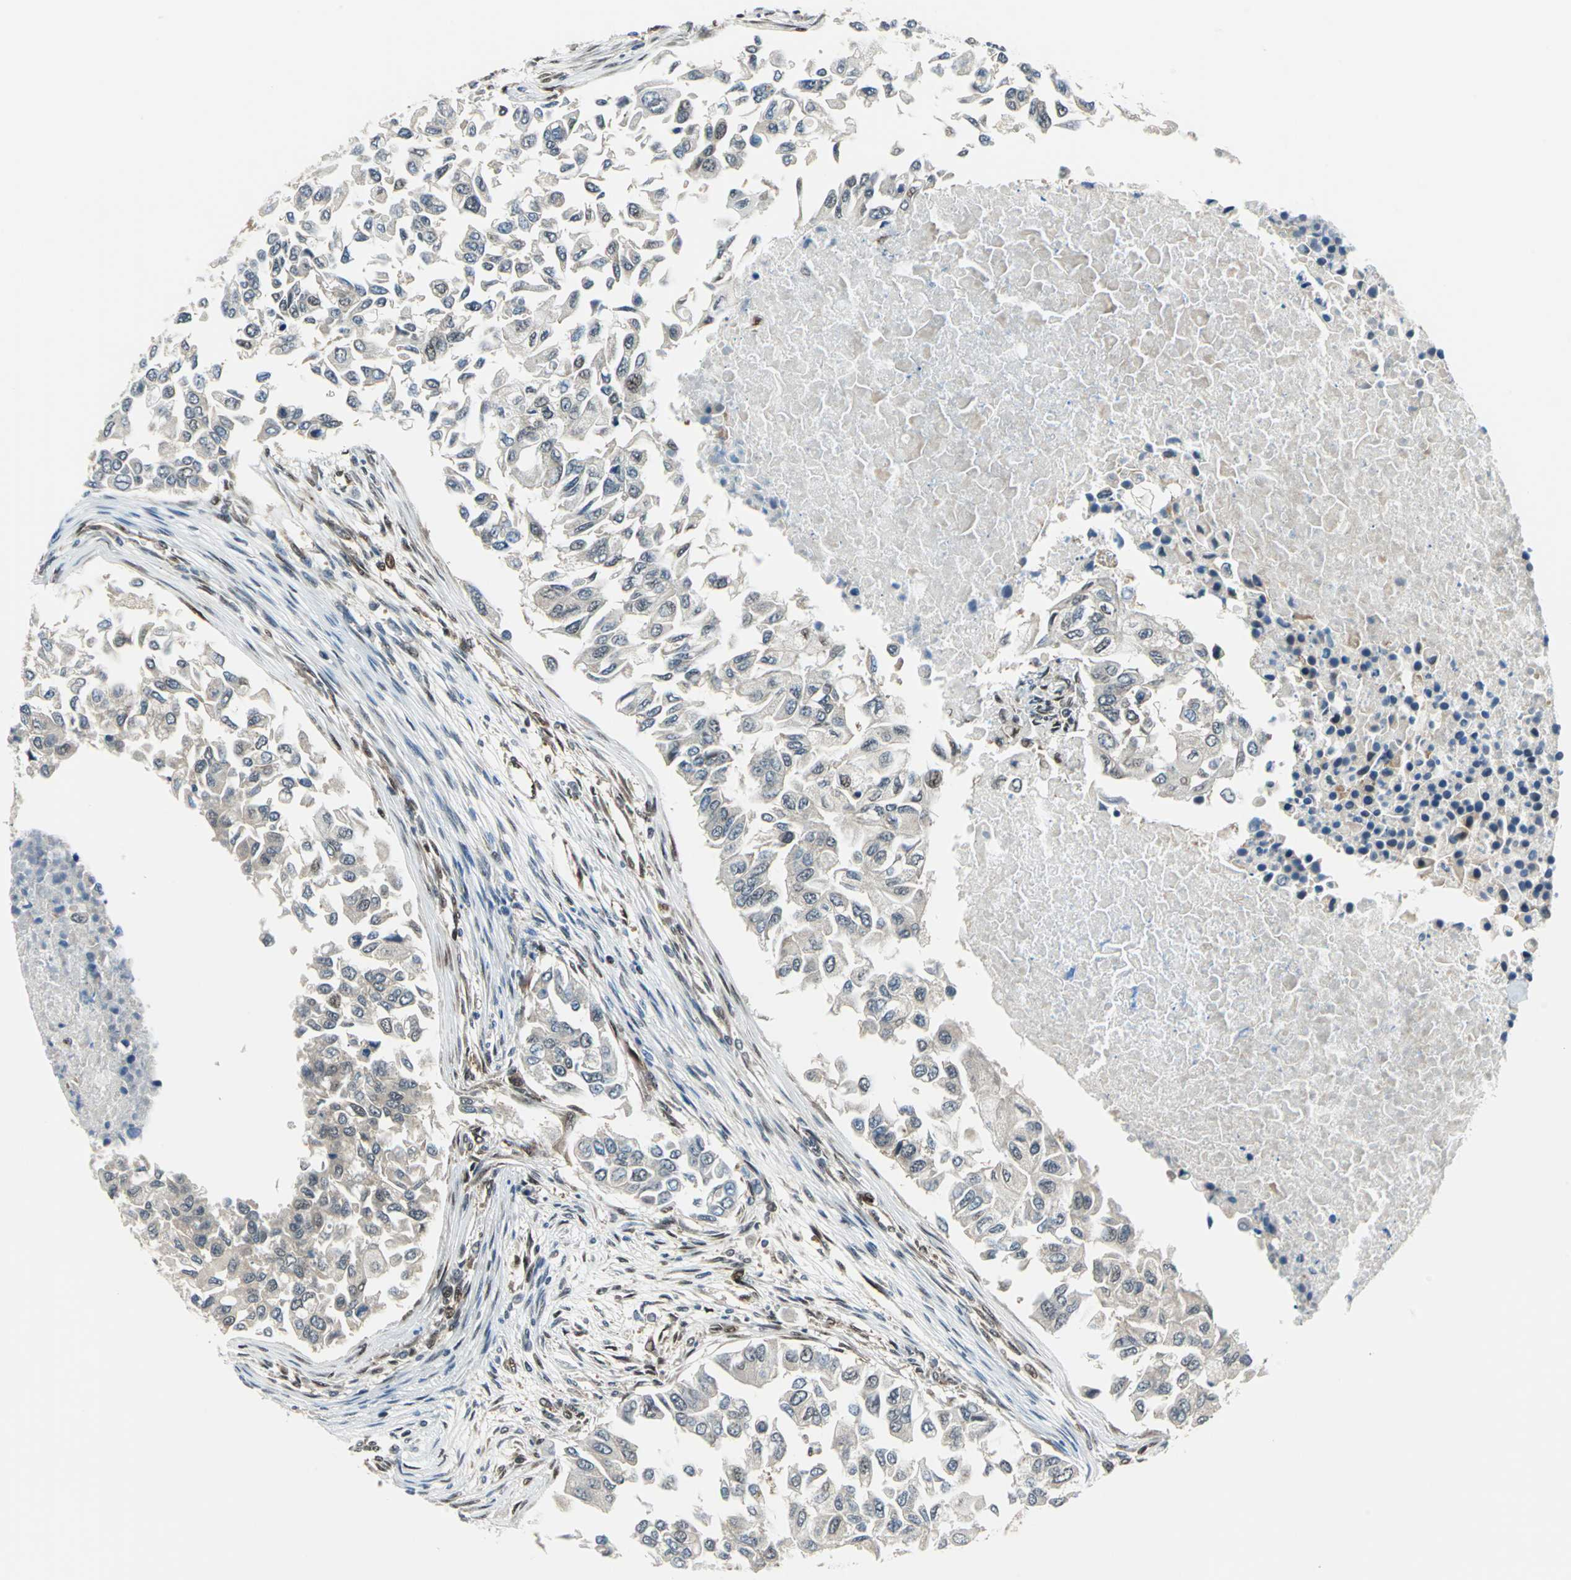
{"staining": {"intensity": "negative", "quantity": "none", "location": "none"}, "tissue": "breast cancer", "cell_type": "Tumor cells", "image_type": "cancer", "snomed": [{"axis": "morphology", "description": "Normal tissue, NOS"}, {"axis": "morphology", "description": "Duct carcinoma"}, {"axis": "topography", "description": "Breast"}], "caption": "An immunohistochemistry micrograph of invasive ductal carcinoma (breast) is shown. There is no staining in tumor cells of invasive ductal carcinoma (breast).", "gene": "POLR3K", "patient": {"sex": "female", "age": 49}}